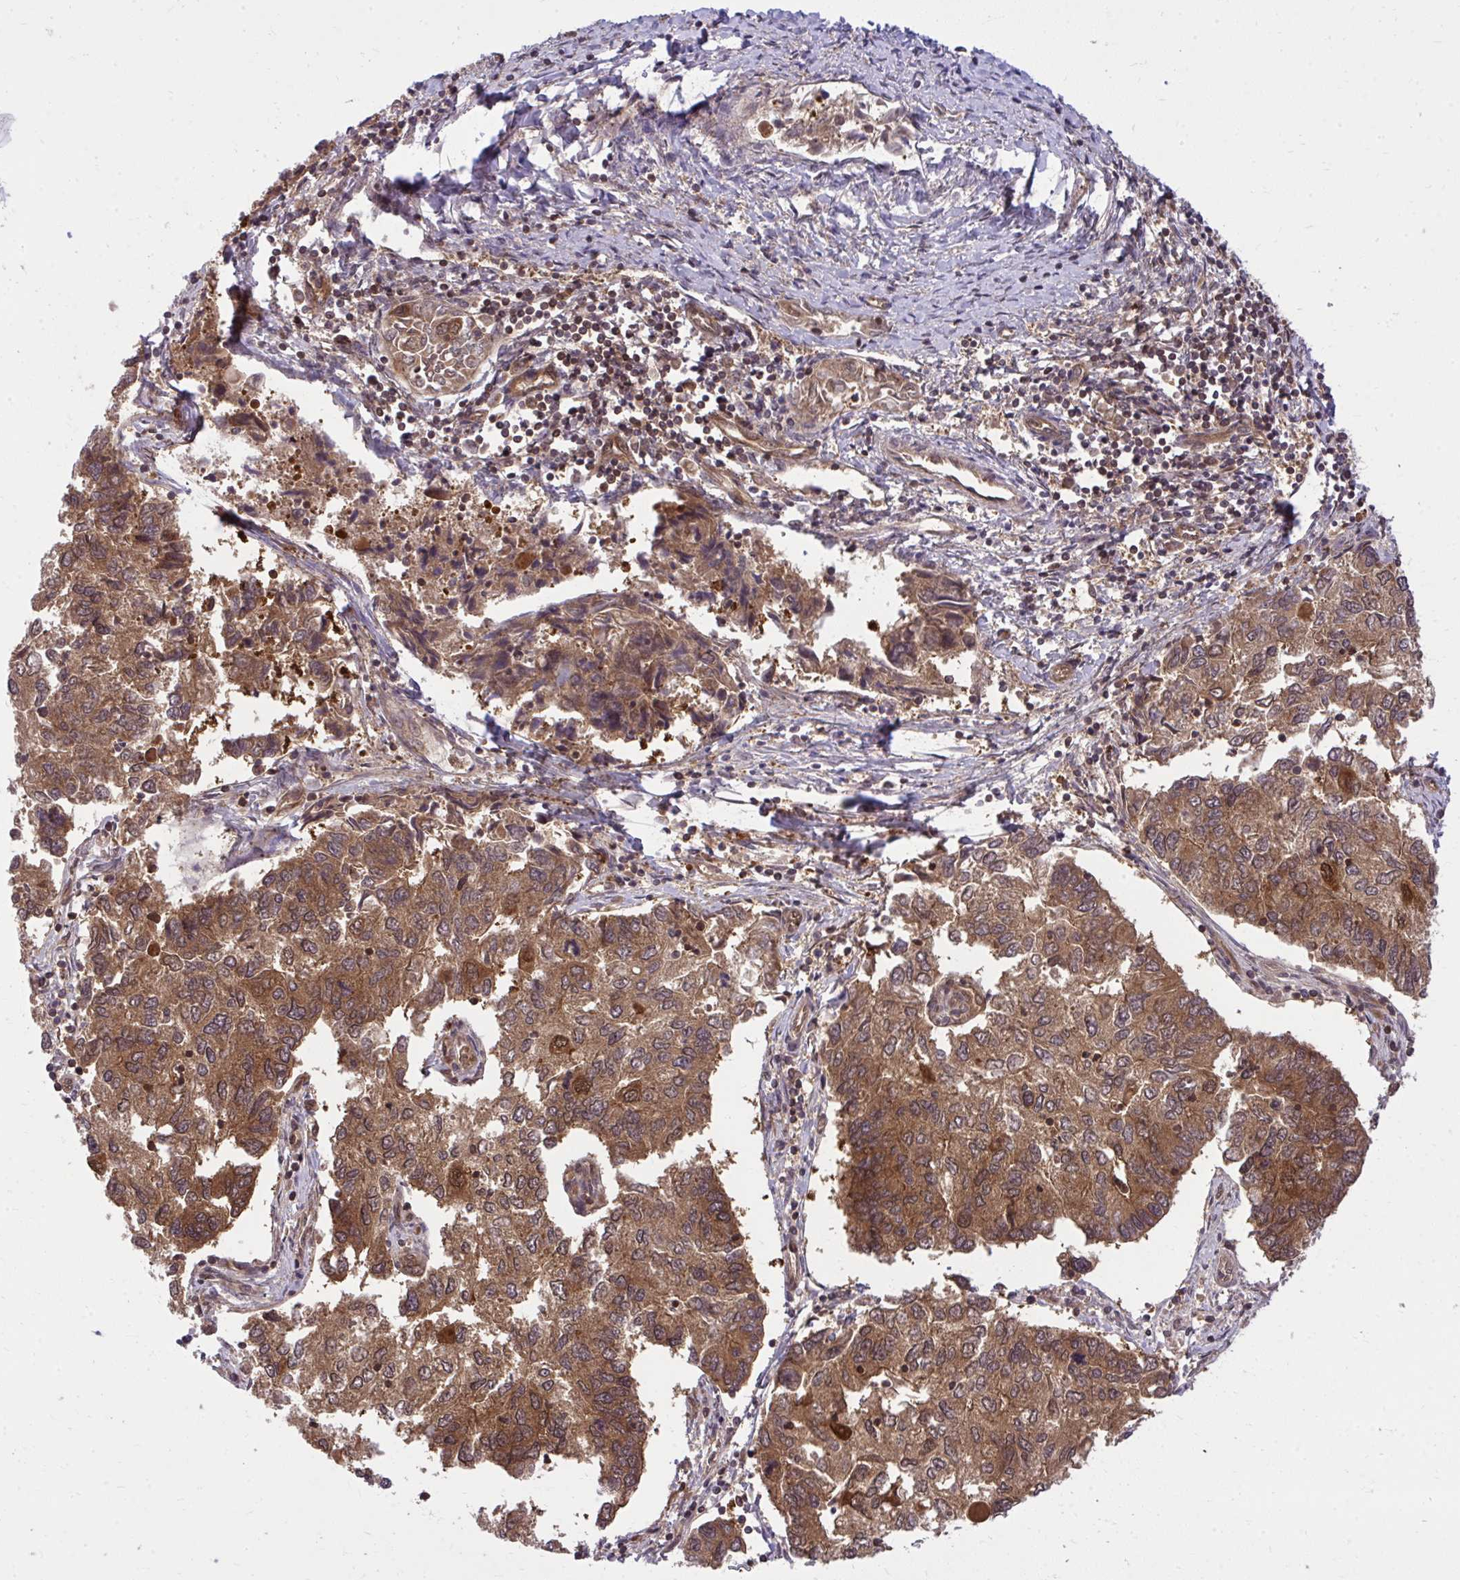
{"staining": {"intensity": "strong", "quantity": ">75%", "location": "cytoplasmic/membranous"}, "tissue": "endometrial cancer", "cell_type": "Tumor cells", "image_type": "cancer", "snomed": [{"axis": "morphology", "description": "Carcinoma, NOS"}, {"axis": "topography", "description": "Uterus"}], "caption": "Immunohistochemistry (IHC) of carcinoma (endometrial) demonstrates high levels of strong cytoplasmic/membranous expression in approximately >75% of tumor cells. (Stains: DAB in brown, nuclei in blue, Microscopy: brightfield microscopy at high magnification).", "gene": "PPP5C", "patient": {"sex": "female", "age": 76}}